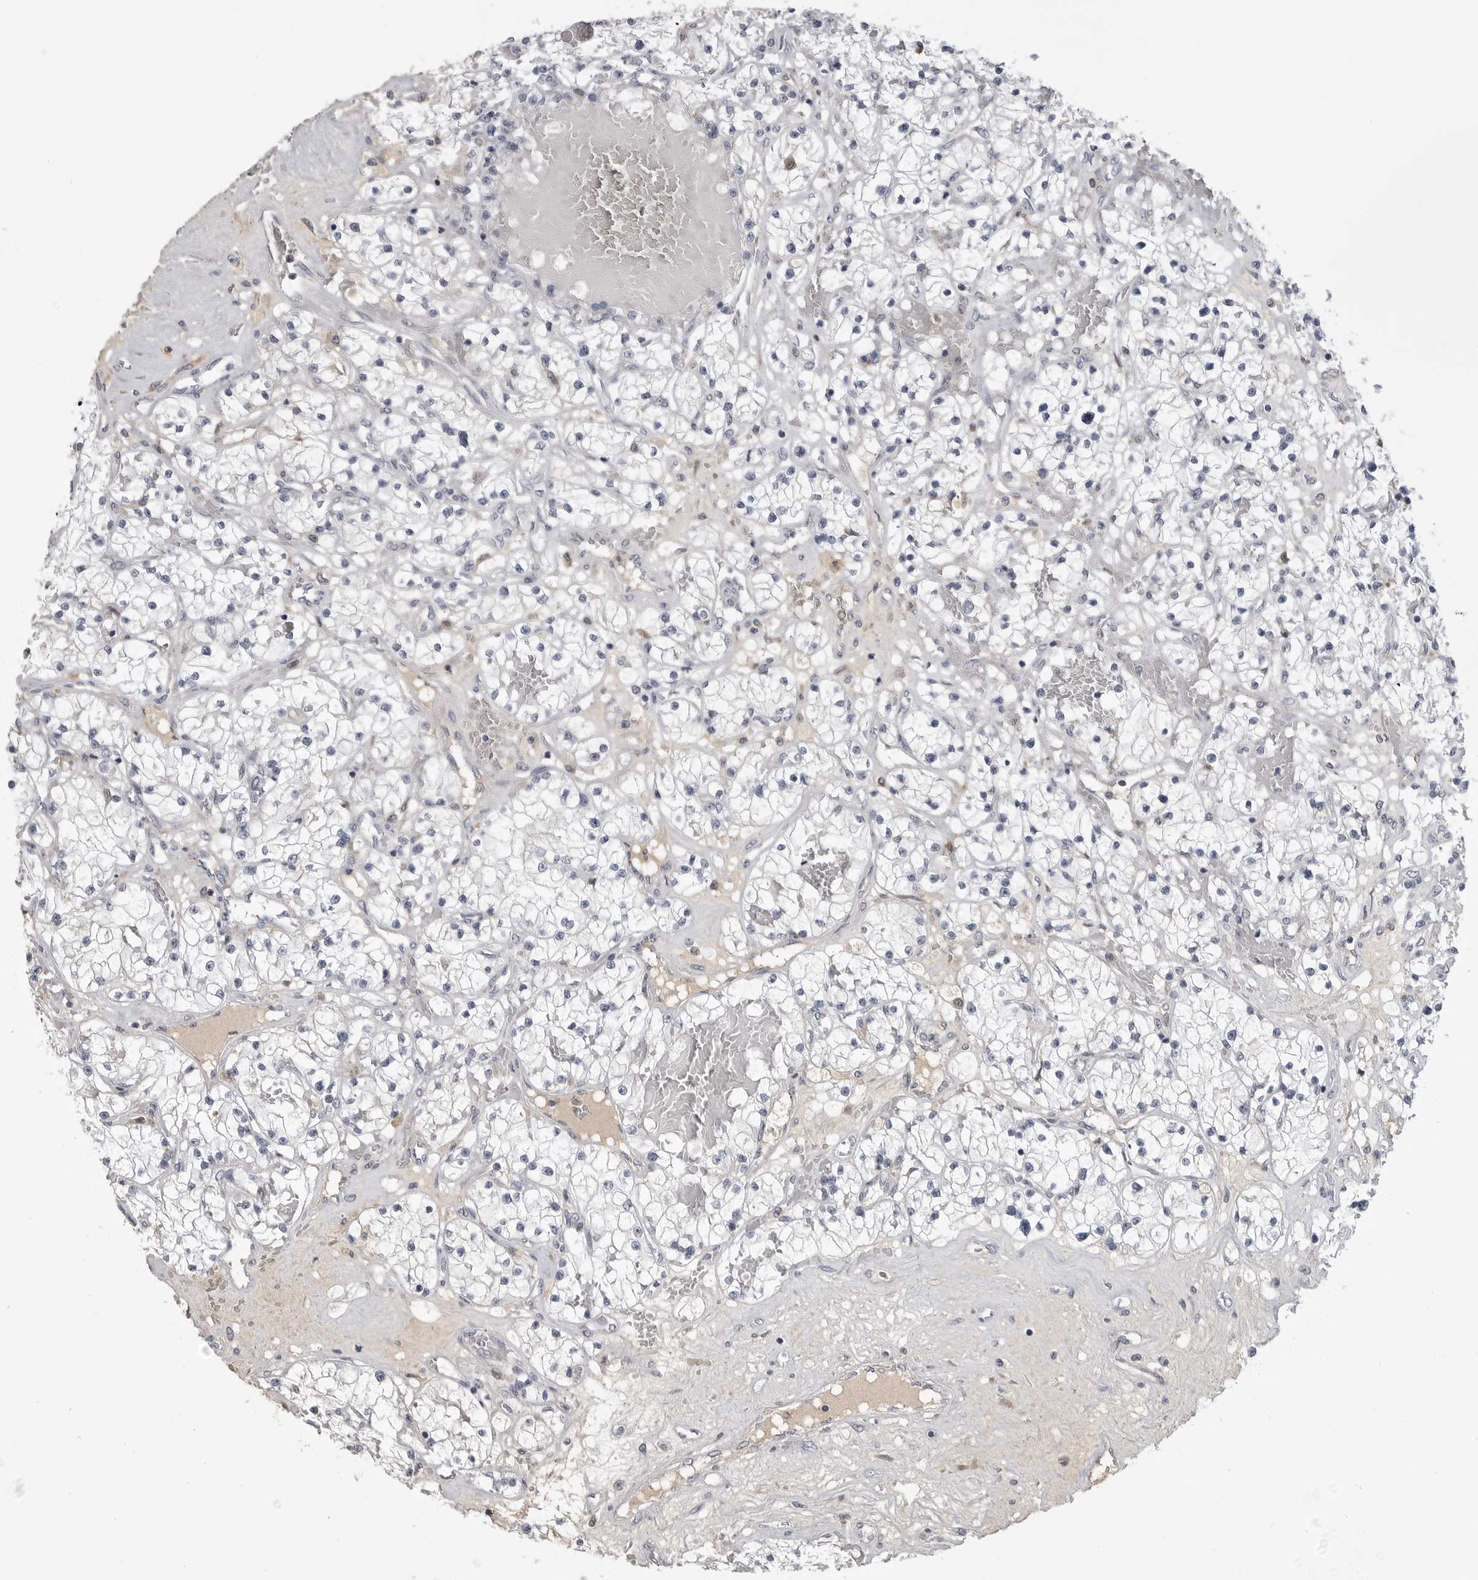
{"staining": {"intensity": "negative", "quantity": "none", "location": "none"}, "tissue": "renal cancer", "cell_type": "Tumor cells", "image_type": "cancer", "snomed": [{"axis": "morphology", "description": "Normal tissue, NOS"}, {"axis": "morphology", "description": "Adenocarcinoma, NOS"}, {"axis": "topography", "description": "Kidney"}], "caption": "The IHC image has no significant expression in tumor cells of renal cancer (adenocarcinoma) tissue. The staining was performed using DAB to visualize the protein expression in brown, while the nuclei were stained in blue with hematoxylin (Magnification: 20x).", "gene": "FKBP2", "patient": {"sex": "male", "age": 68}}